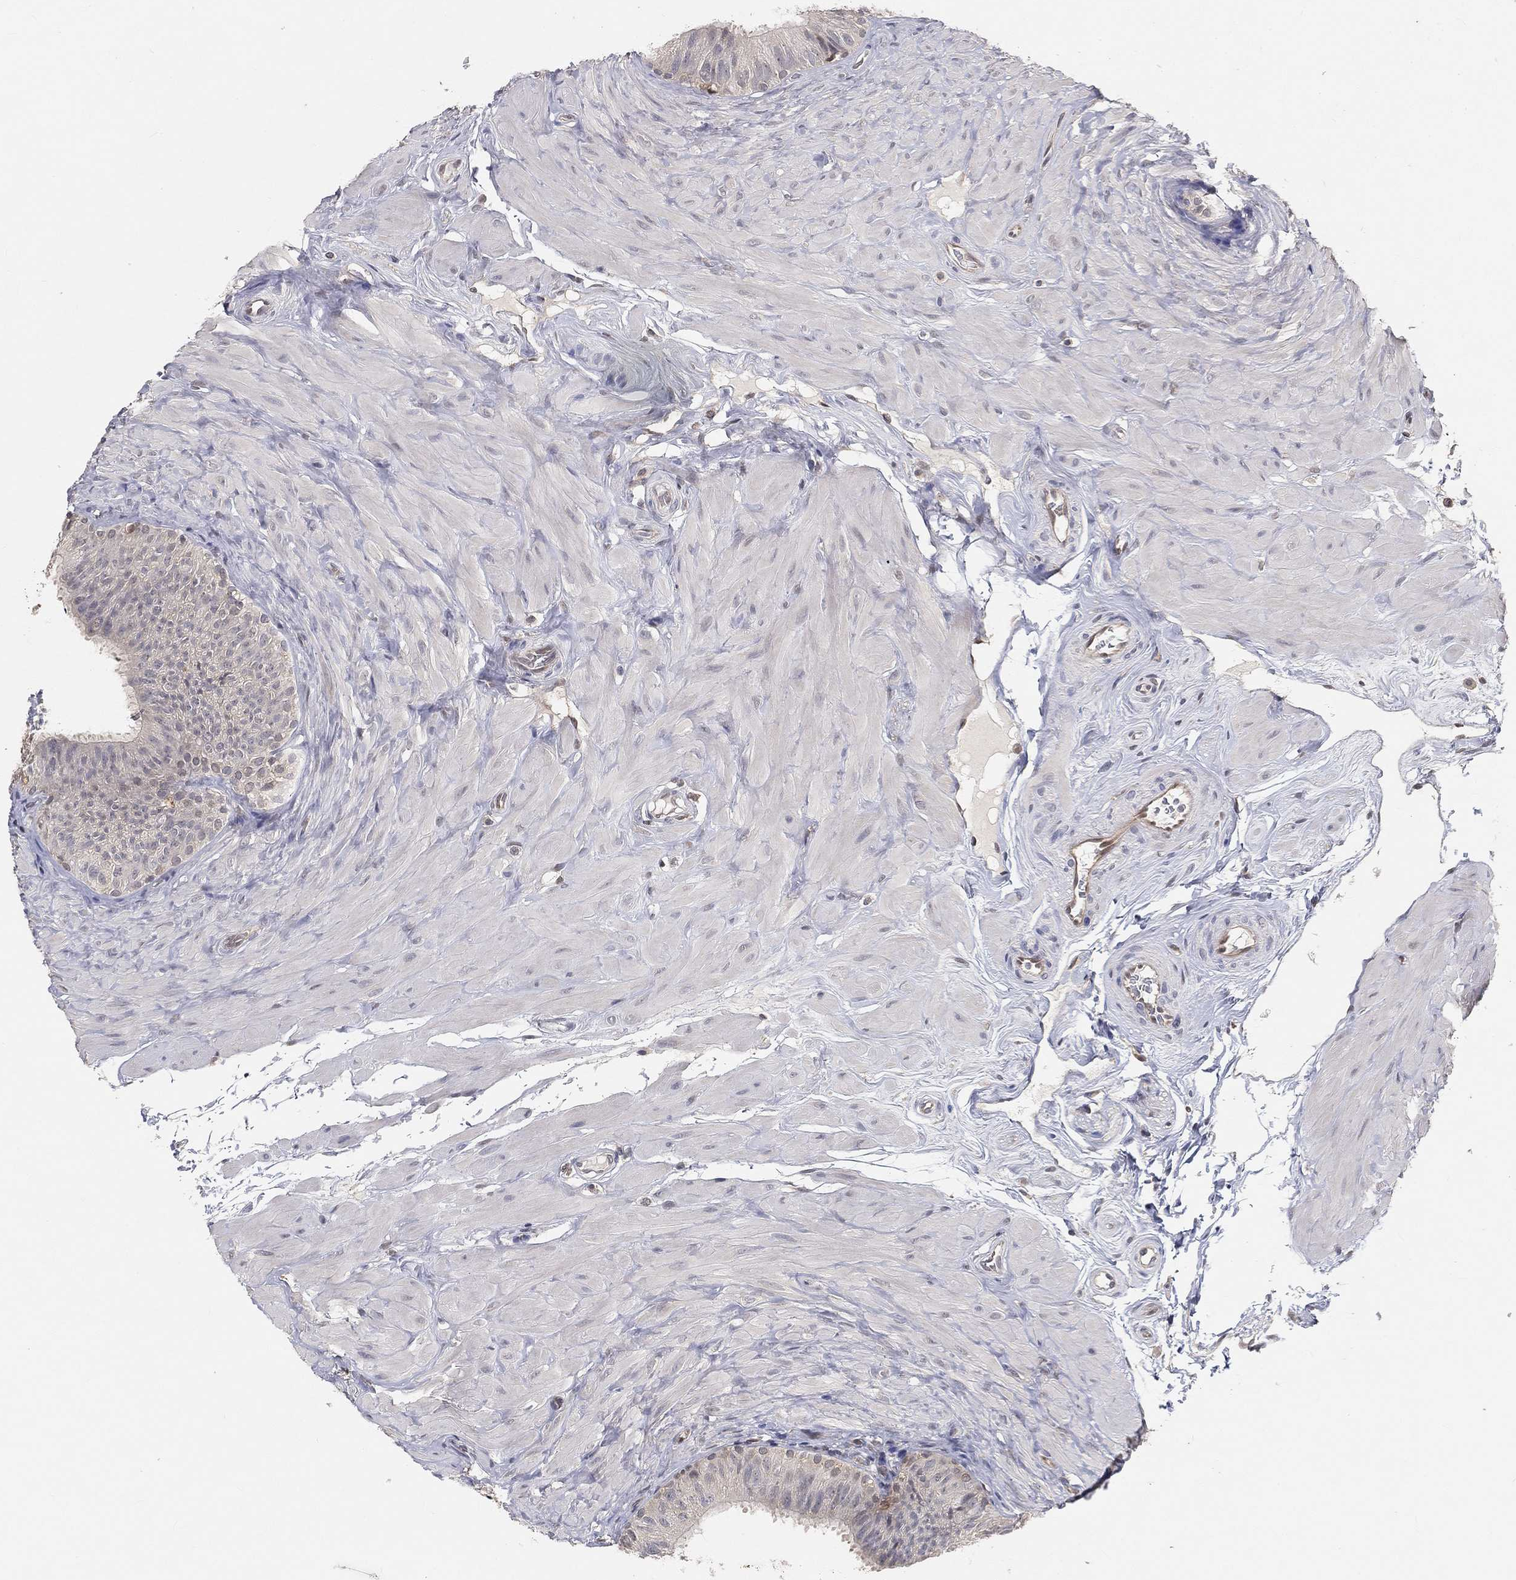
{"staining": {"intensity": "strong", "quantity": "<25%", "location": "cytoplasmic/membranous"}, "tissue": "epididymis", "cell_type": "Glandular cells", "image_type": "normal", "snomed": [{"axis": "morphology", "description": "Normal tissue, NOS"}, {"axis": "topography", "description": "Epididymis"}], "caption": "Immunohistochemistry of unremarkable epididymis reveals medium levels of strong cytoplasmic/membranous positivity in approximately <25% of glandular cells.", "gene": "MAPK1", "patient": {"sex": "male", "age": 34}}